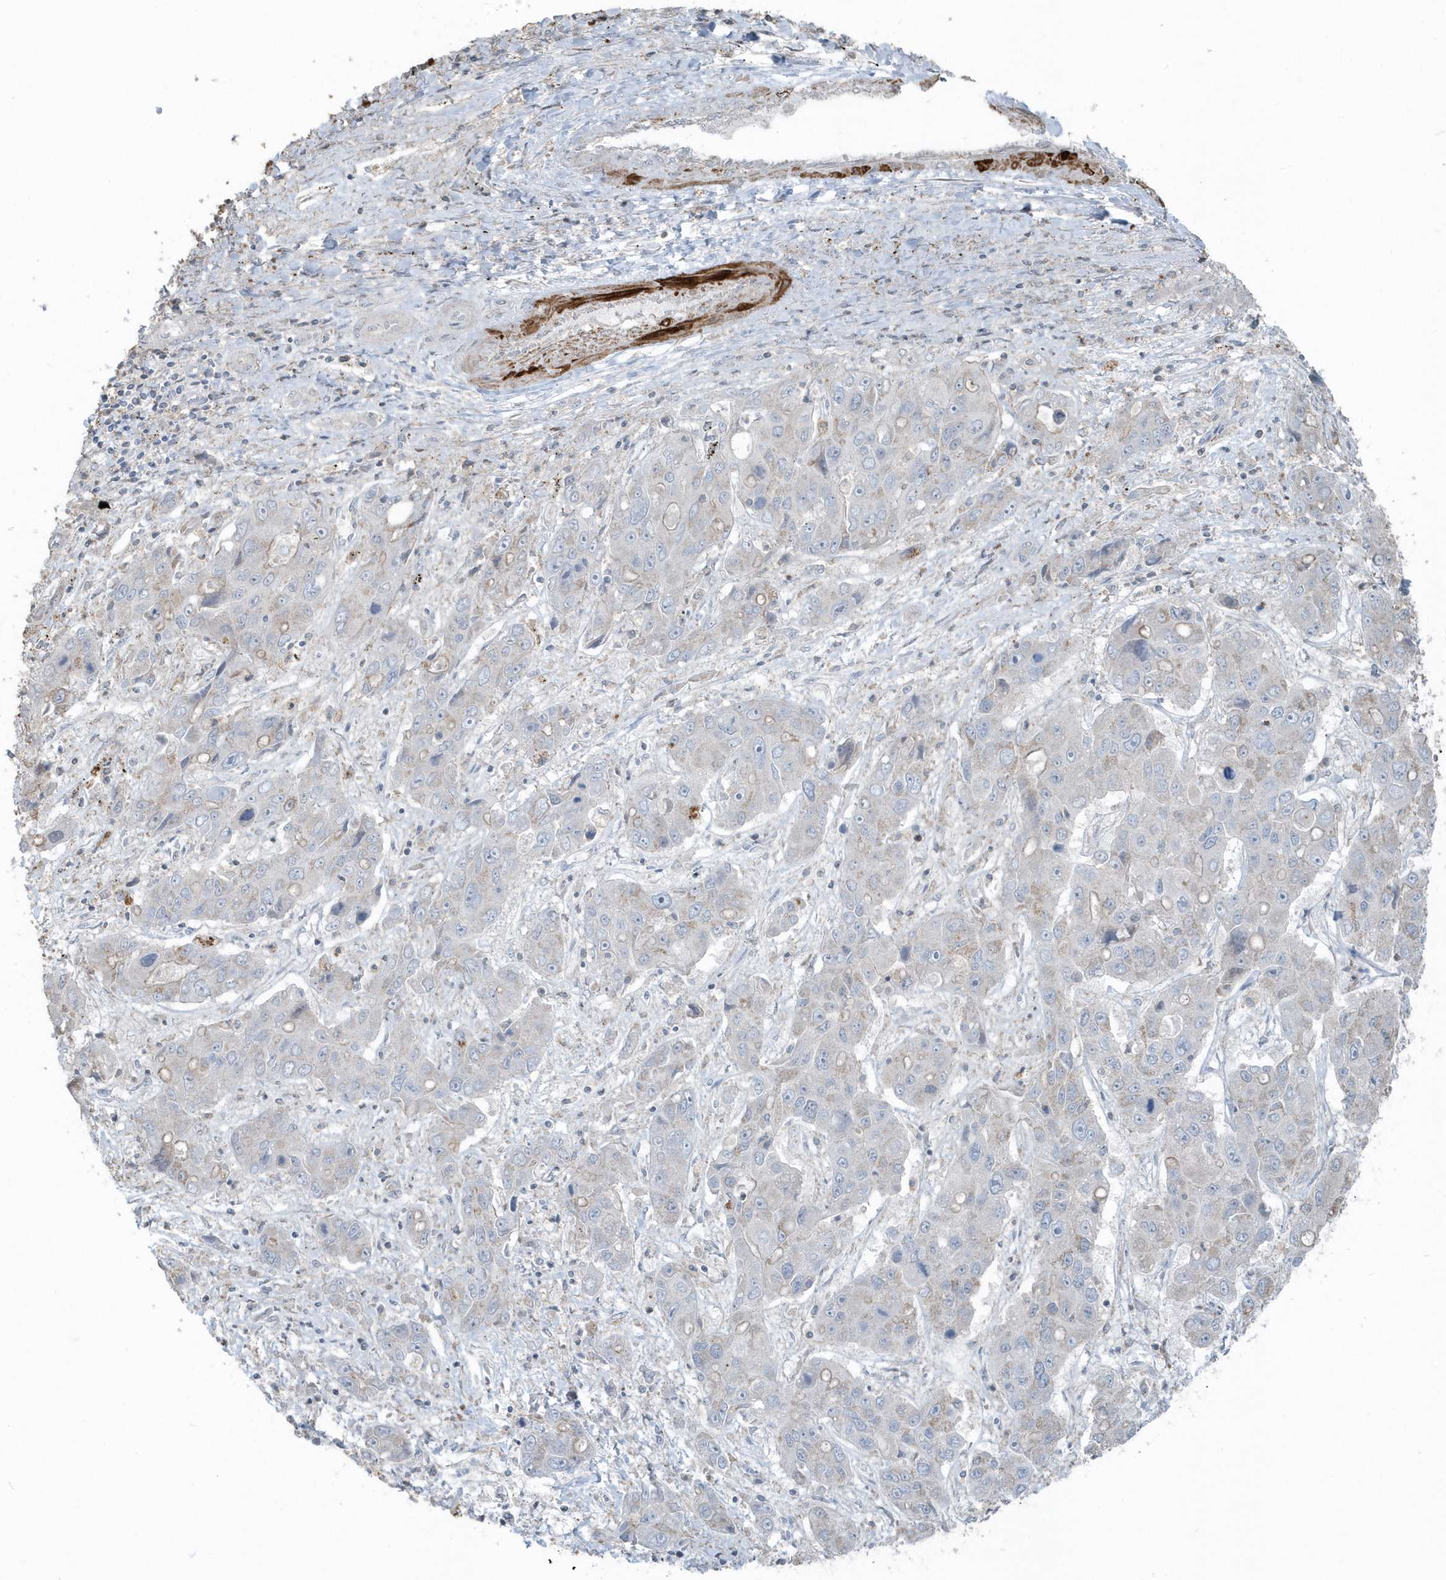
{"staining": {"intensity": "negative", "quantity": "none", "location": "none"}, "tissue": "liver cancer", "cell_type": "Tumor cells", "image_type": "cancer", "snomed": [{"axis": "morphology", "description": "Cholangiocarcinoma"}, {"axis": "topography", "description": "Liver"}], "caption": "IHC photomicrograph of neoplastic tissue: liver cholangiocarcinoma stained with DAB reveals no significant protein positivity in tumor cells.", "gene": "ACTC1", "patient": {"sex": "male", "age": 67}}